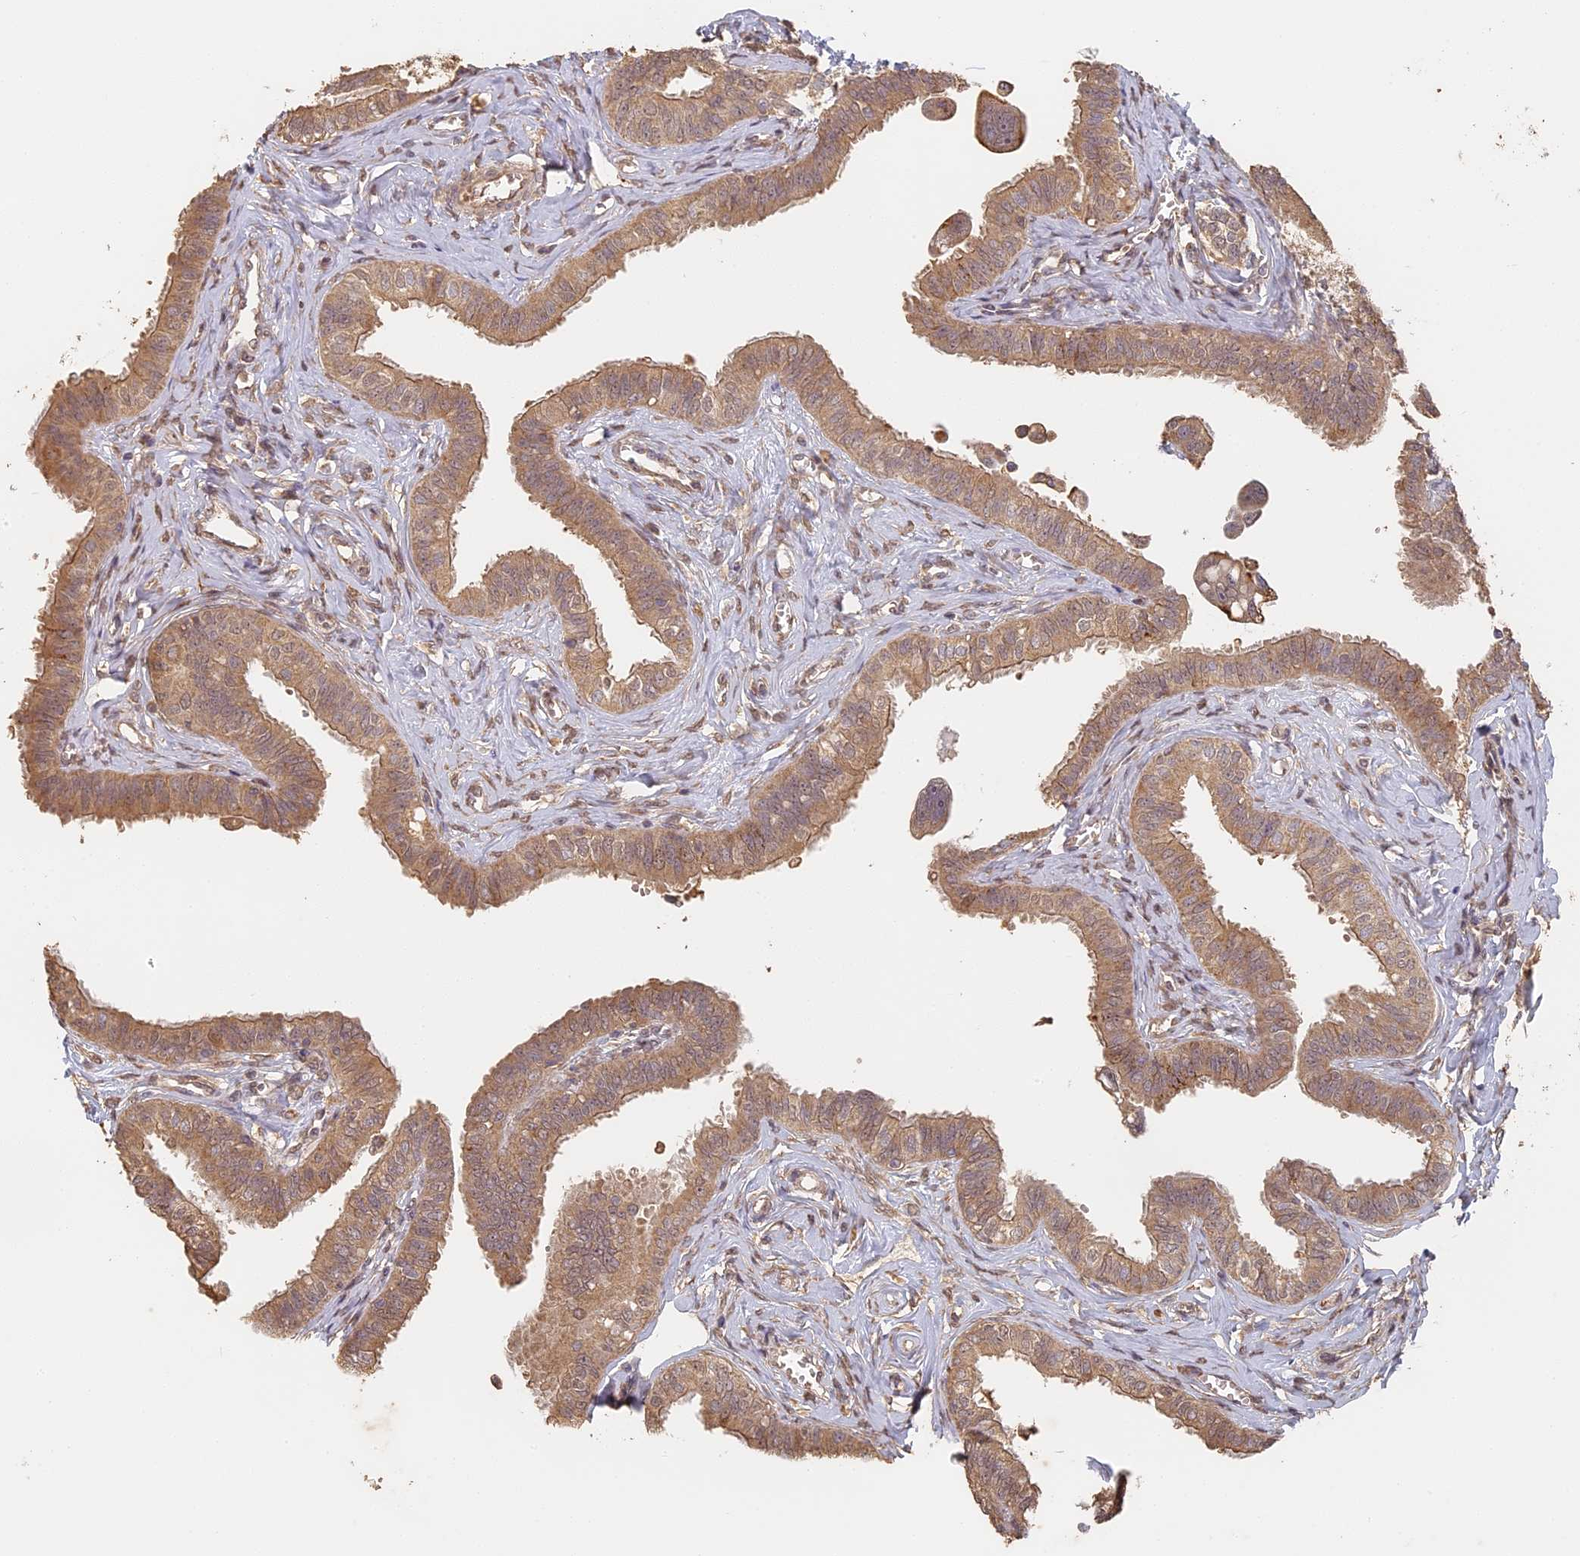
{"staining": {"intensity": "moderate", "quantity": ">75%", "location": "cytoplasmic/membranous"}, "tissue": "fallopian tube", "cell_type": "Glandular cells", "image_type": "normal", "snomed": [{"axis": "morphology", "description": "Normal tissue, NOS"}, {"axis": "morphology", "description": "Carcinoma, NOS"}, {"axis": "topography", "description": "Fallopian tube"}, {"axis": "topography", "description": "Ovary"}], "caption": "Protein expression by immunohistochemistry exhibits moderate cytoplasmic/membranous expression in about >75% of glandular cells in normal fallopian tube.", "gene": "STX16", "patient": {"sex": "female", "age": 59}}